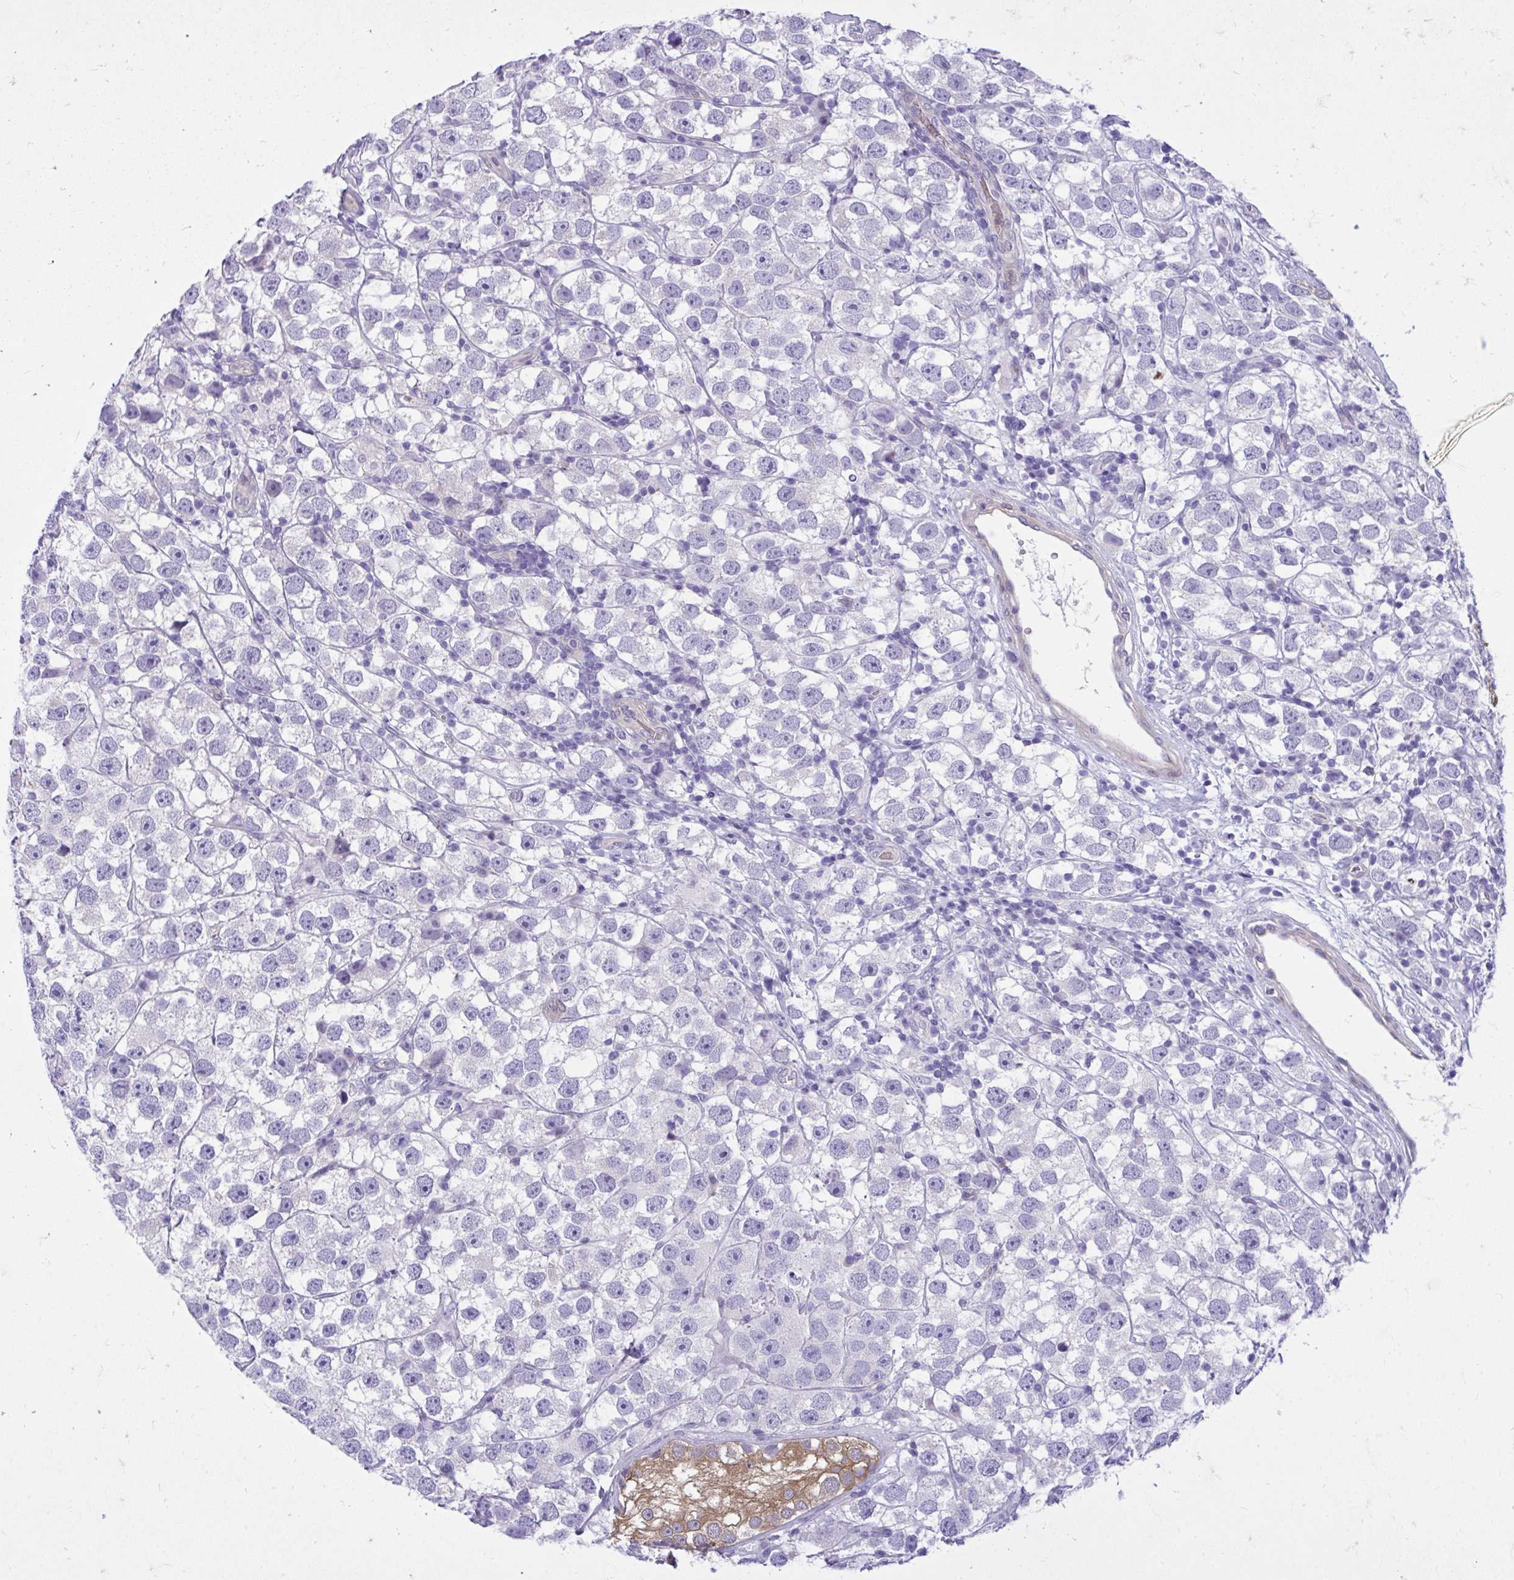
{"staining": {"intensity": "negative", "quantity": "none", "location": "none"}, "tissue": "testis cancer", "cell_type": "Tumor cells", "image_type": "cancer", "snomed": [{"axis": "morphology", "description": "Seminoma, NOS"}, {"axis": "topography", "description": "Testis"}], "caption": "Protein analysis of testis seminoma reveals no significant expression in tumor cells.", "gene": "ADAMTSL1", "patient": {"sex": "male", "age": 26}}